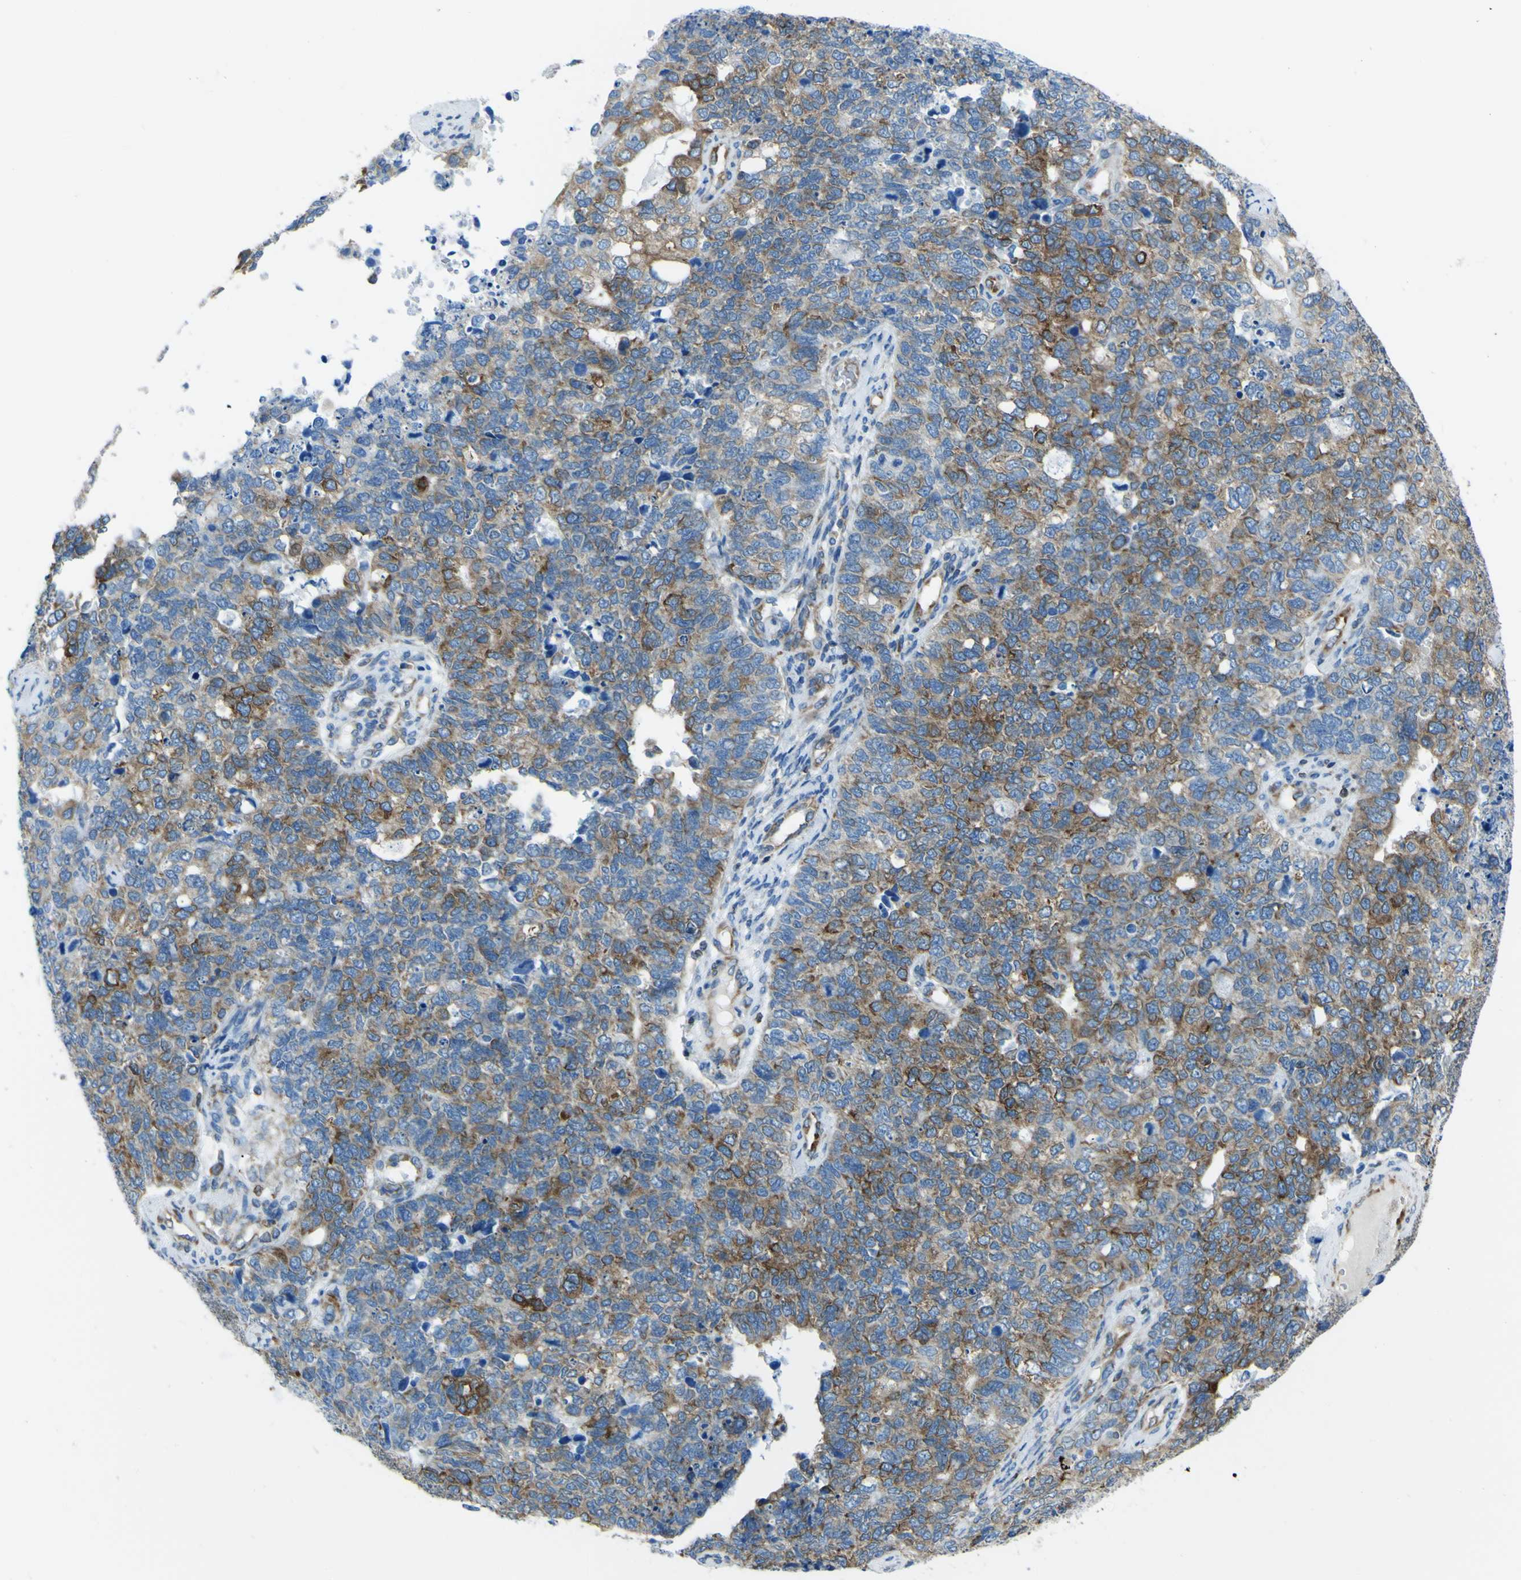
{"staining": {"intensity": "moderate", "quantity": "25%-75%", "location": "cytoplasmic/membranous"}, "tissue": "cervical cancer", "cell_type": "Tumor cells", "image_type": "cancer", "snomed": [{"axis": "morphology", "description": "Squamous cell carcinoma, NOS"}, {"axis": "topography", "description": "Cervix"}], "caption": "DAB immunohistochemical staining of human cervical cancer (squamous cell carcinoma) exhibits moderate cytoplasmic/membranous protein expression in about 25%-75% of tumor cells.", "gene": "STIM1", "patient": {"sex": "female", "age": 63}}